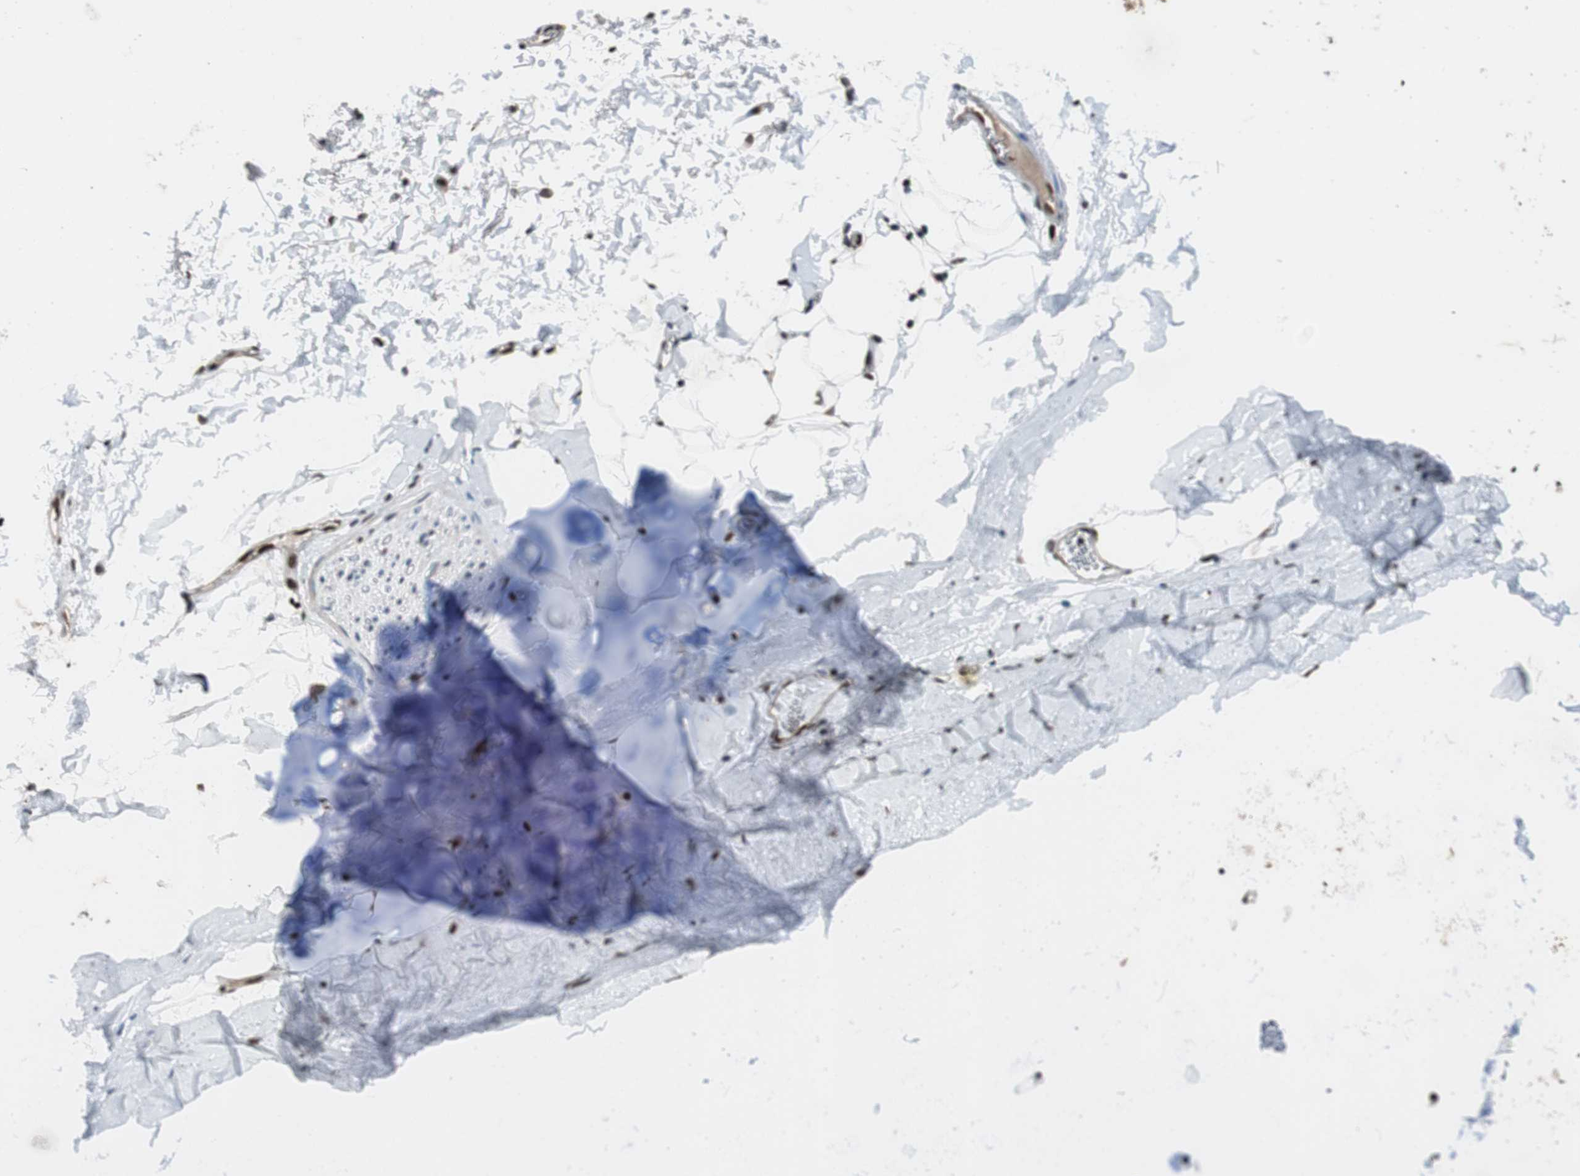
{"staining": {"intensity": "moderate", "quantity": ">75%", "location": "nuclear"}, "tissue": "adipose tissue", "cell_type": "Adipocytes", "image_type": "normal", "snomed": [{"axis": "morphology", "description": "Normal tissue, NOS"}, {"axis": "topography", "description": "Bronchus"}], "caption": "Approximately >75% of adipocytes in benign adipose tissue exhibit moderate nuclear protein positivity as visualized by brown immunohistochemical staining.", "gene": "PML", "patient": {"sex": "female", "age": 73}}